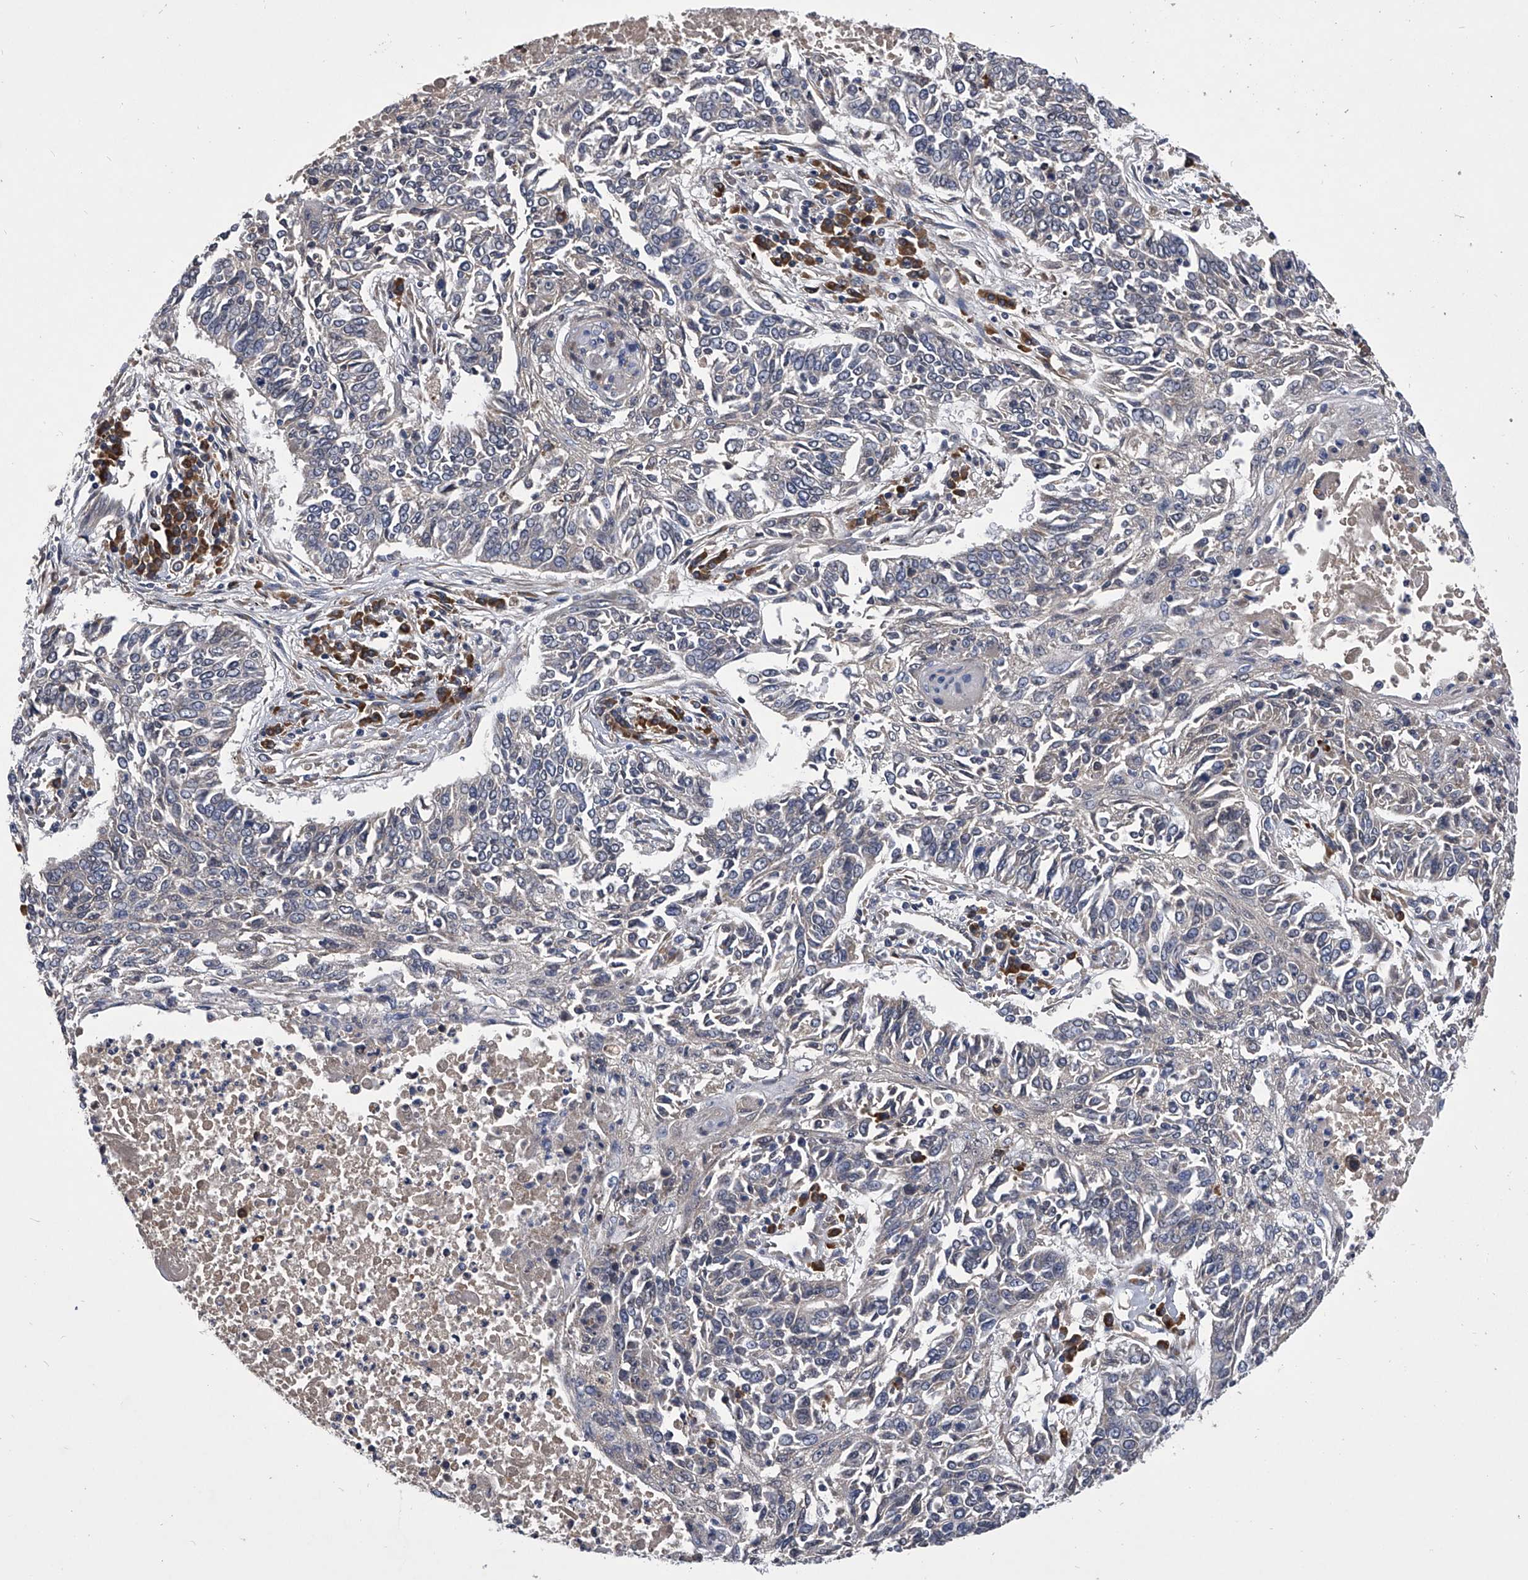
{"staining": {"intensity": "negative", "quantity": "none", "location": "none"}, "tissue": "lung cancer", "cell_type": "Tumor cells", "image_type": "cancer", "snomed": [{"axis": "morphology", "description": "Normal tissue, NOS"}, {"axis": "morphology", "description": "Squamous cell carcinoma, NOS"}, {"axis": "topography", "description": "Cartilage tissue"}, {"axis": "topography", "description": "Bronchus"}, {"axis": "topography", "description": "Lung"}], "caption": "Lung cancer (squamous cell carcinoma) was stained to show a protein in brown. There is no significant positivity in tumor cells.", "gene": "CCR4", "patient": {"sex": "female", "age": 49}}